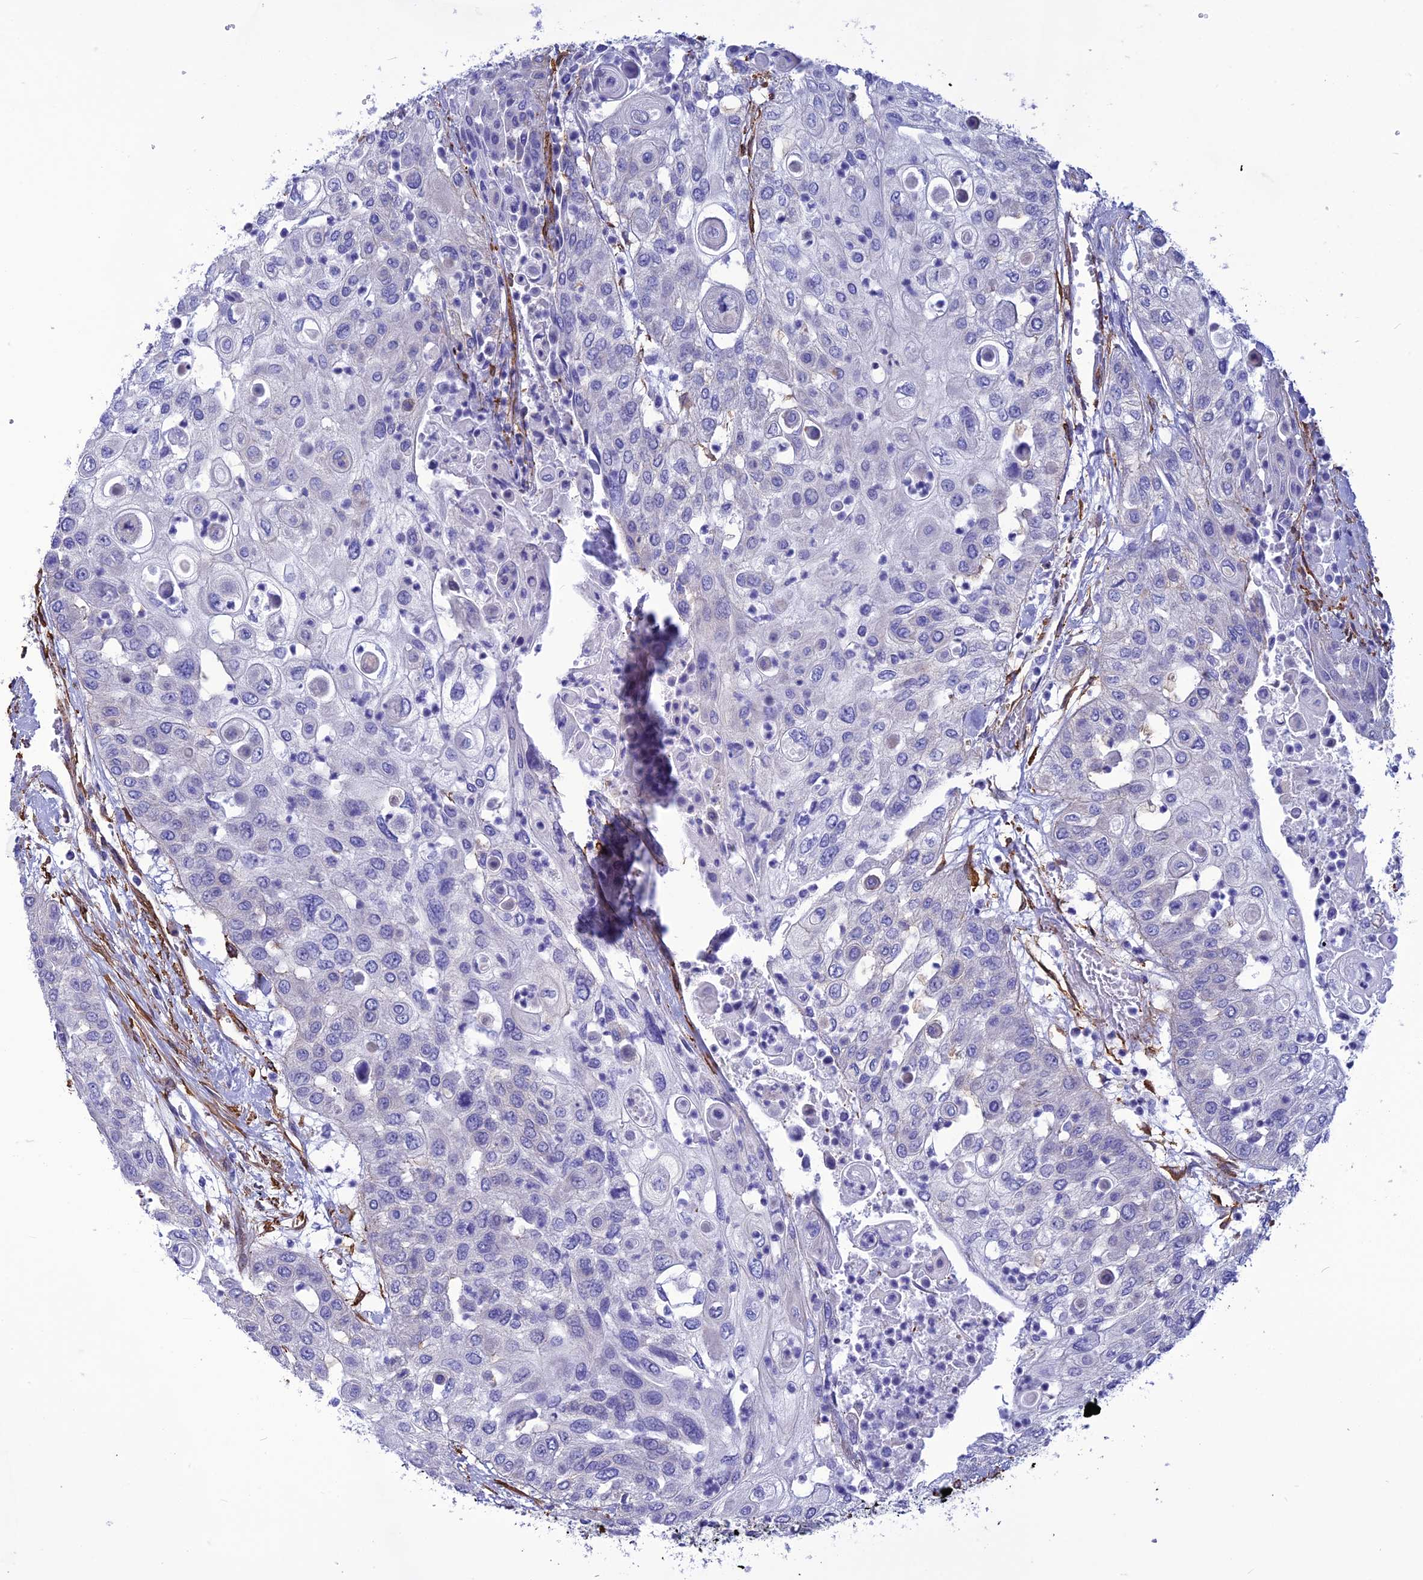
{"staining": {"intensity": "negative", "quantity": "none", "location": "none"}, "tissue": "urothelial cancer", "cell_type": "Tumor cells", "image_type": "cancer", "snomed": [{"axis": "morphology", "description": "Urothelial carcinoma, High grade"}, {"axis": "topography", "description": "Urinary bladder"}], "caption": "Tumor cells show no significant protein expression in urothelial carcinoma (high-grade).", "gene": "NKD1", "patient": {"sex": "female", "age": 79}}